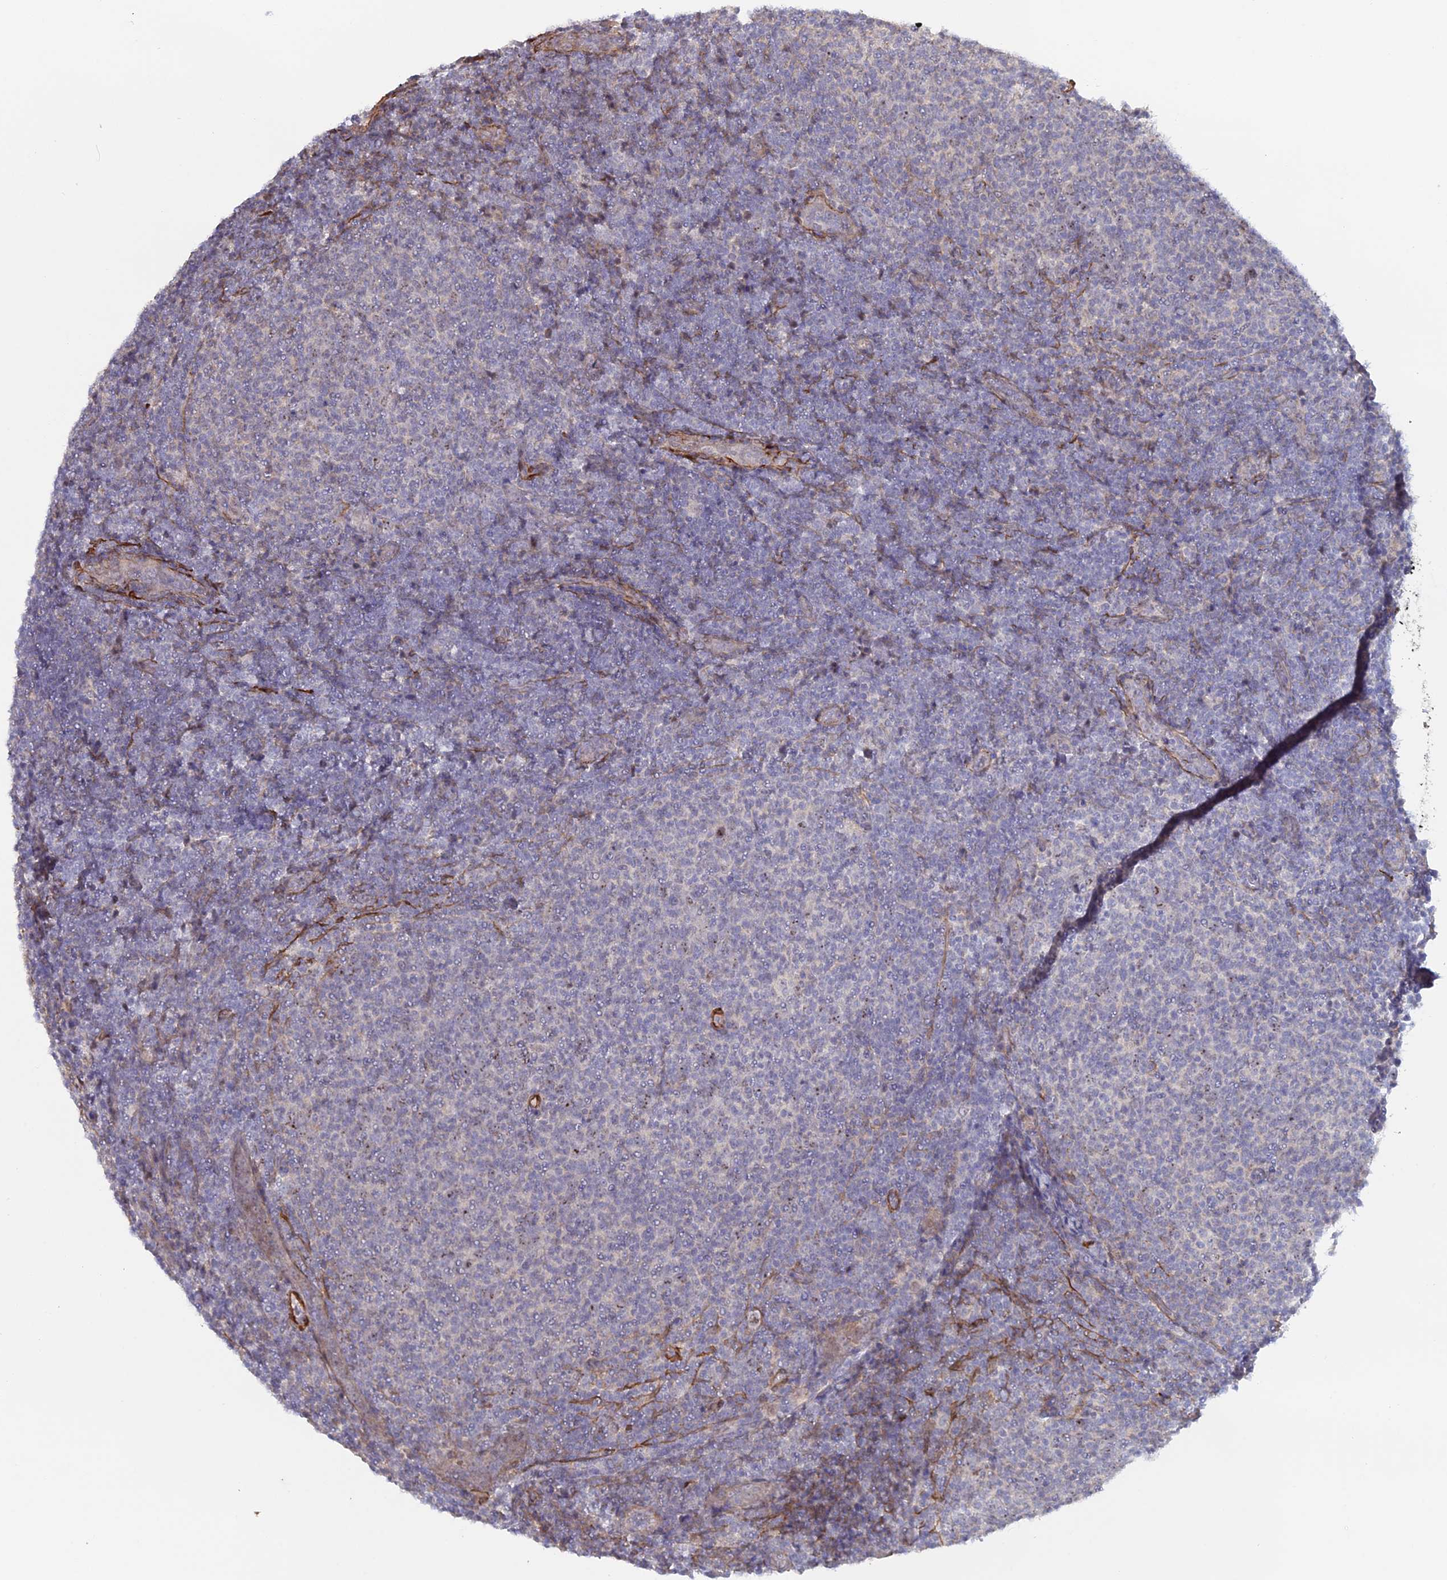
{"staining": {"intensity": "negative", "quantity": "none", "location": "none"}, "tissue": "lymphoma", "cell_type": "Tumor cells", "image_type": "cancer", "snomed": [{"axis": "morphology", "description": "Malignant lymphoma, non-Hodgkin's type, Low grade"}, {"axis": "topography", "description": "Lymph node"}], "caption": "DAB (3,3'-diaminobenzidine) immunohistochemical staining of low-grade malignant lymphoma, non-Hodgkin's type displays no significant staining in tumor cells. (DAB immunohistochemistry (IHC) visualized using brightfield microscopy, high magnification).", "gene": "CCDC154", "patient": {"sex": "male", "age": 66}}